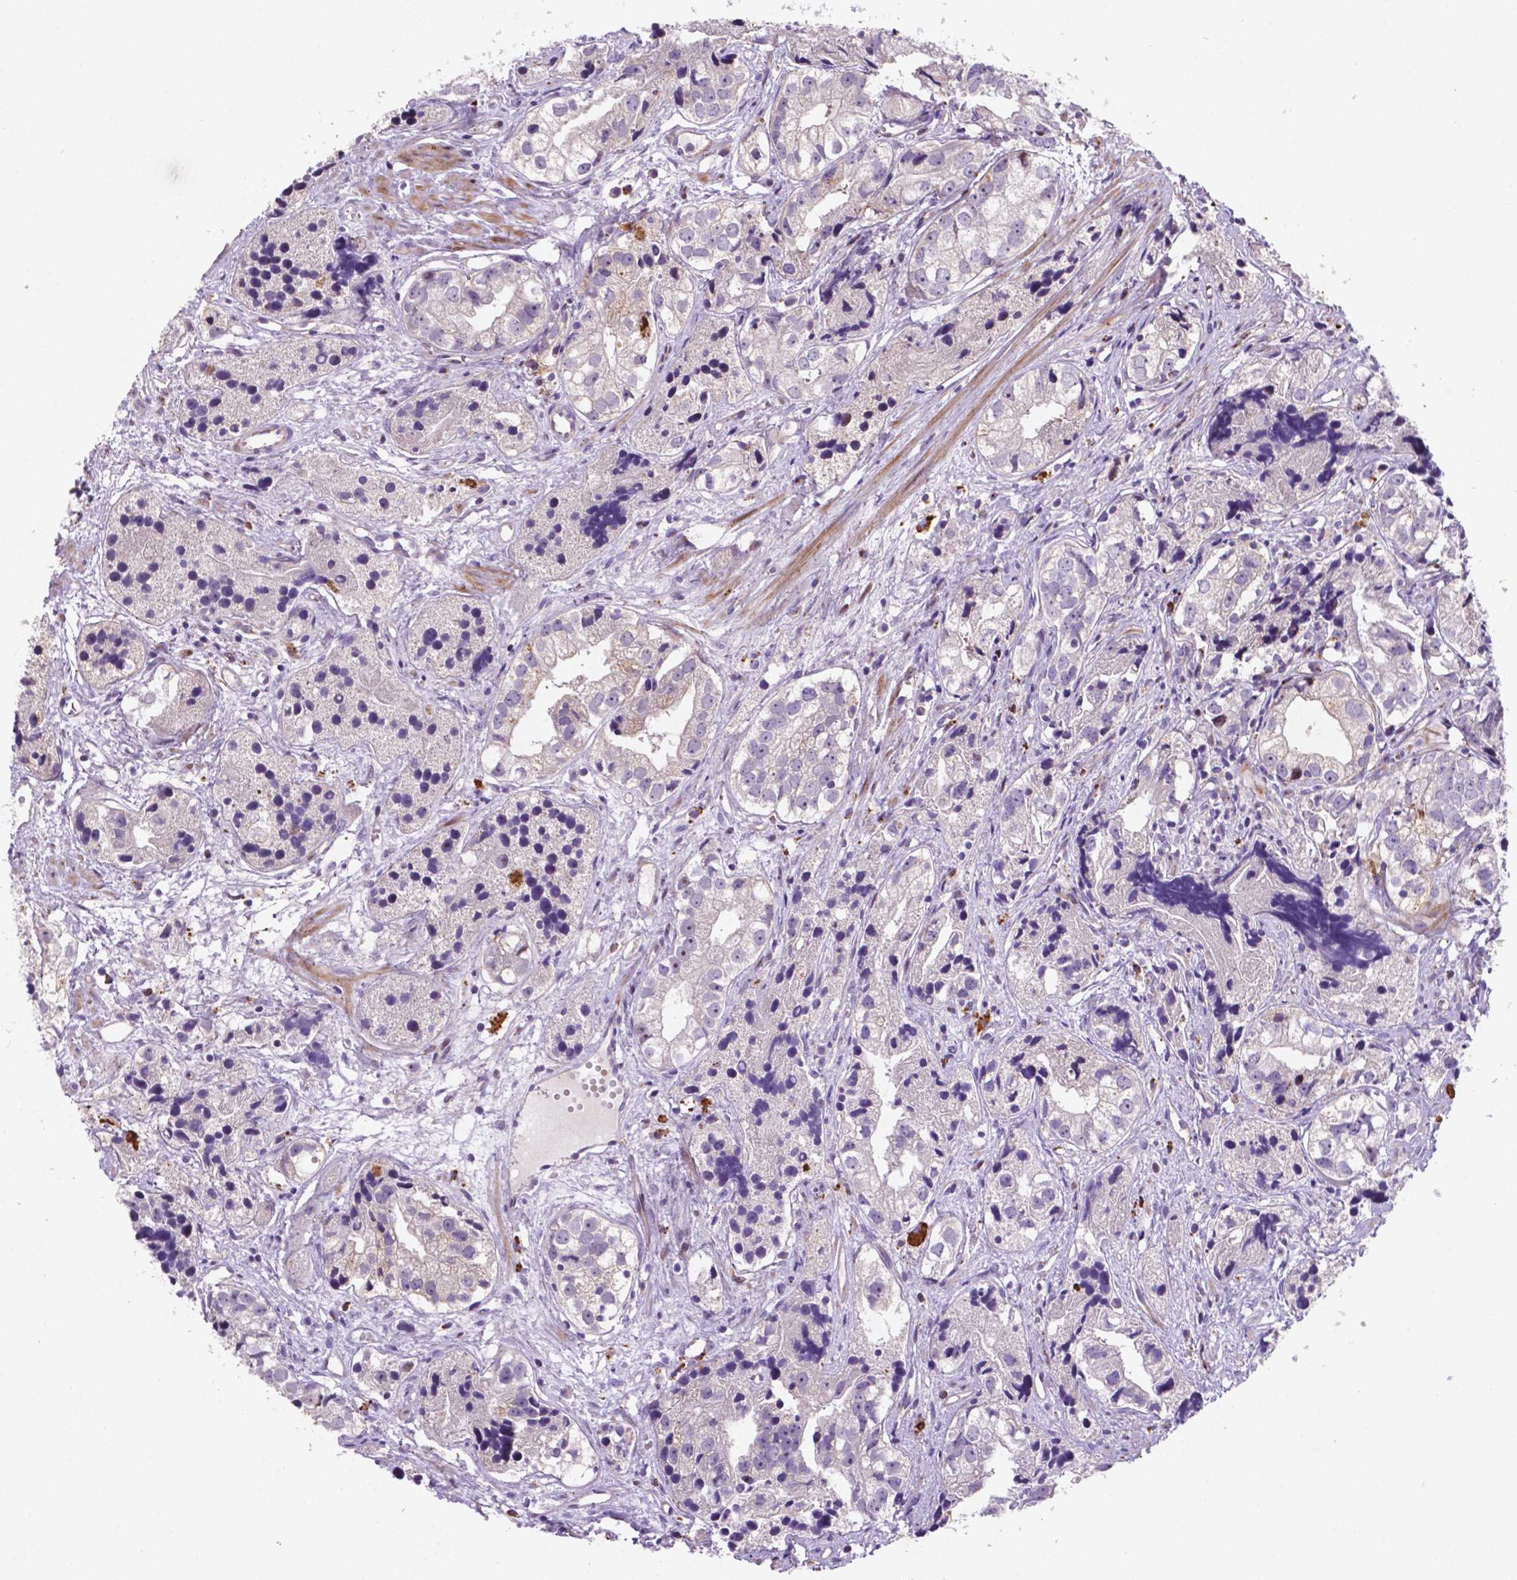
{"staining": {"intensity": "negative", "quantity": "none", "location": "none"}, "tissue": "prostate cancer", "cell_type": "Tumor cells", "image_type": "cancer", "snomed": [{"axis": "morphology", "description": "Adenocarcinoma, High grade"}, {"axis": "topography", "description": "Prostate"}], "caption": "The image displays no significant positivity in tumor cells of adenocarcinoma (high-grade) (prostate).", "gene": "TM4SF20", "patient": {"sex": "male", "age": 68}}